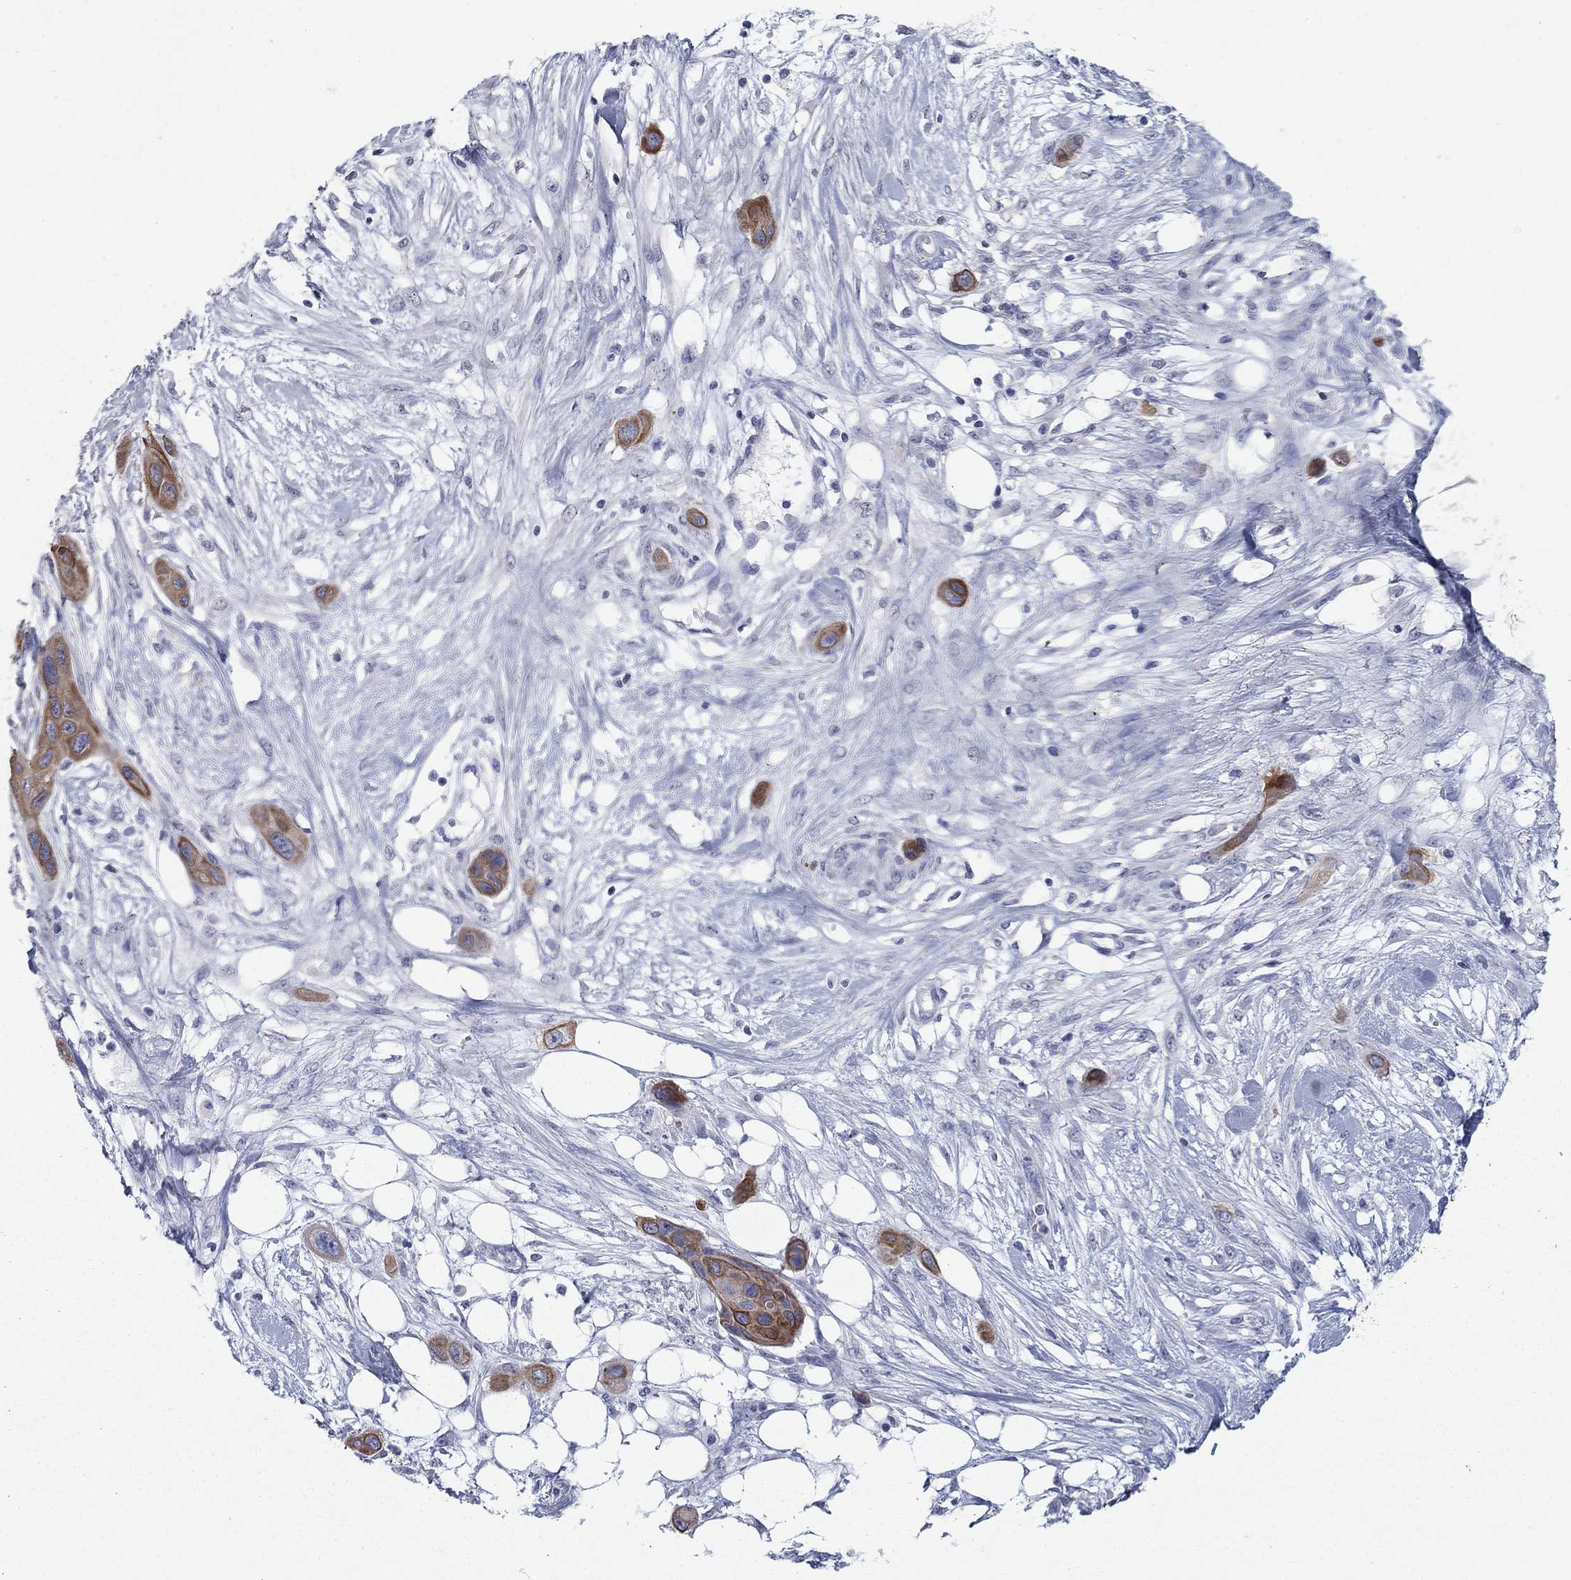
{"staining": {"intensity": "strong", "quantity": ">75%", "location": "cytoplasmic/membranous"}, "tissue": "skin cancer", "cell_type": "Tumor cells", "image_type": "cancer", "snomed": [{"axis": "morphology", "description": "Squamous cell carcinoma, NOS"}, {"axis": "topography", "description": "Skin"}], "caption": "High-power microscopy captured an immunohistochemistry (IHC) micrograph of skin cancer, revealing strong cytoplasmic/membranous positivity in about >75% of tumor cells. (brown staining indicates protein expression, while blue staining denotes nuclei).", "gene": "KRT75", "patient": {"sex": "male", "age": 79}}